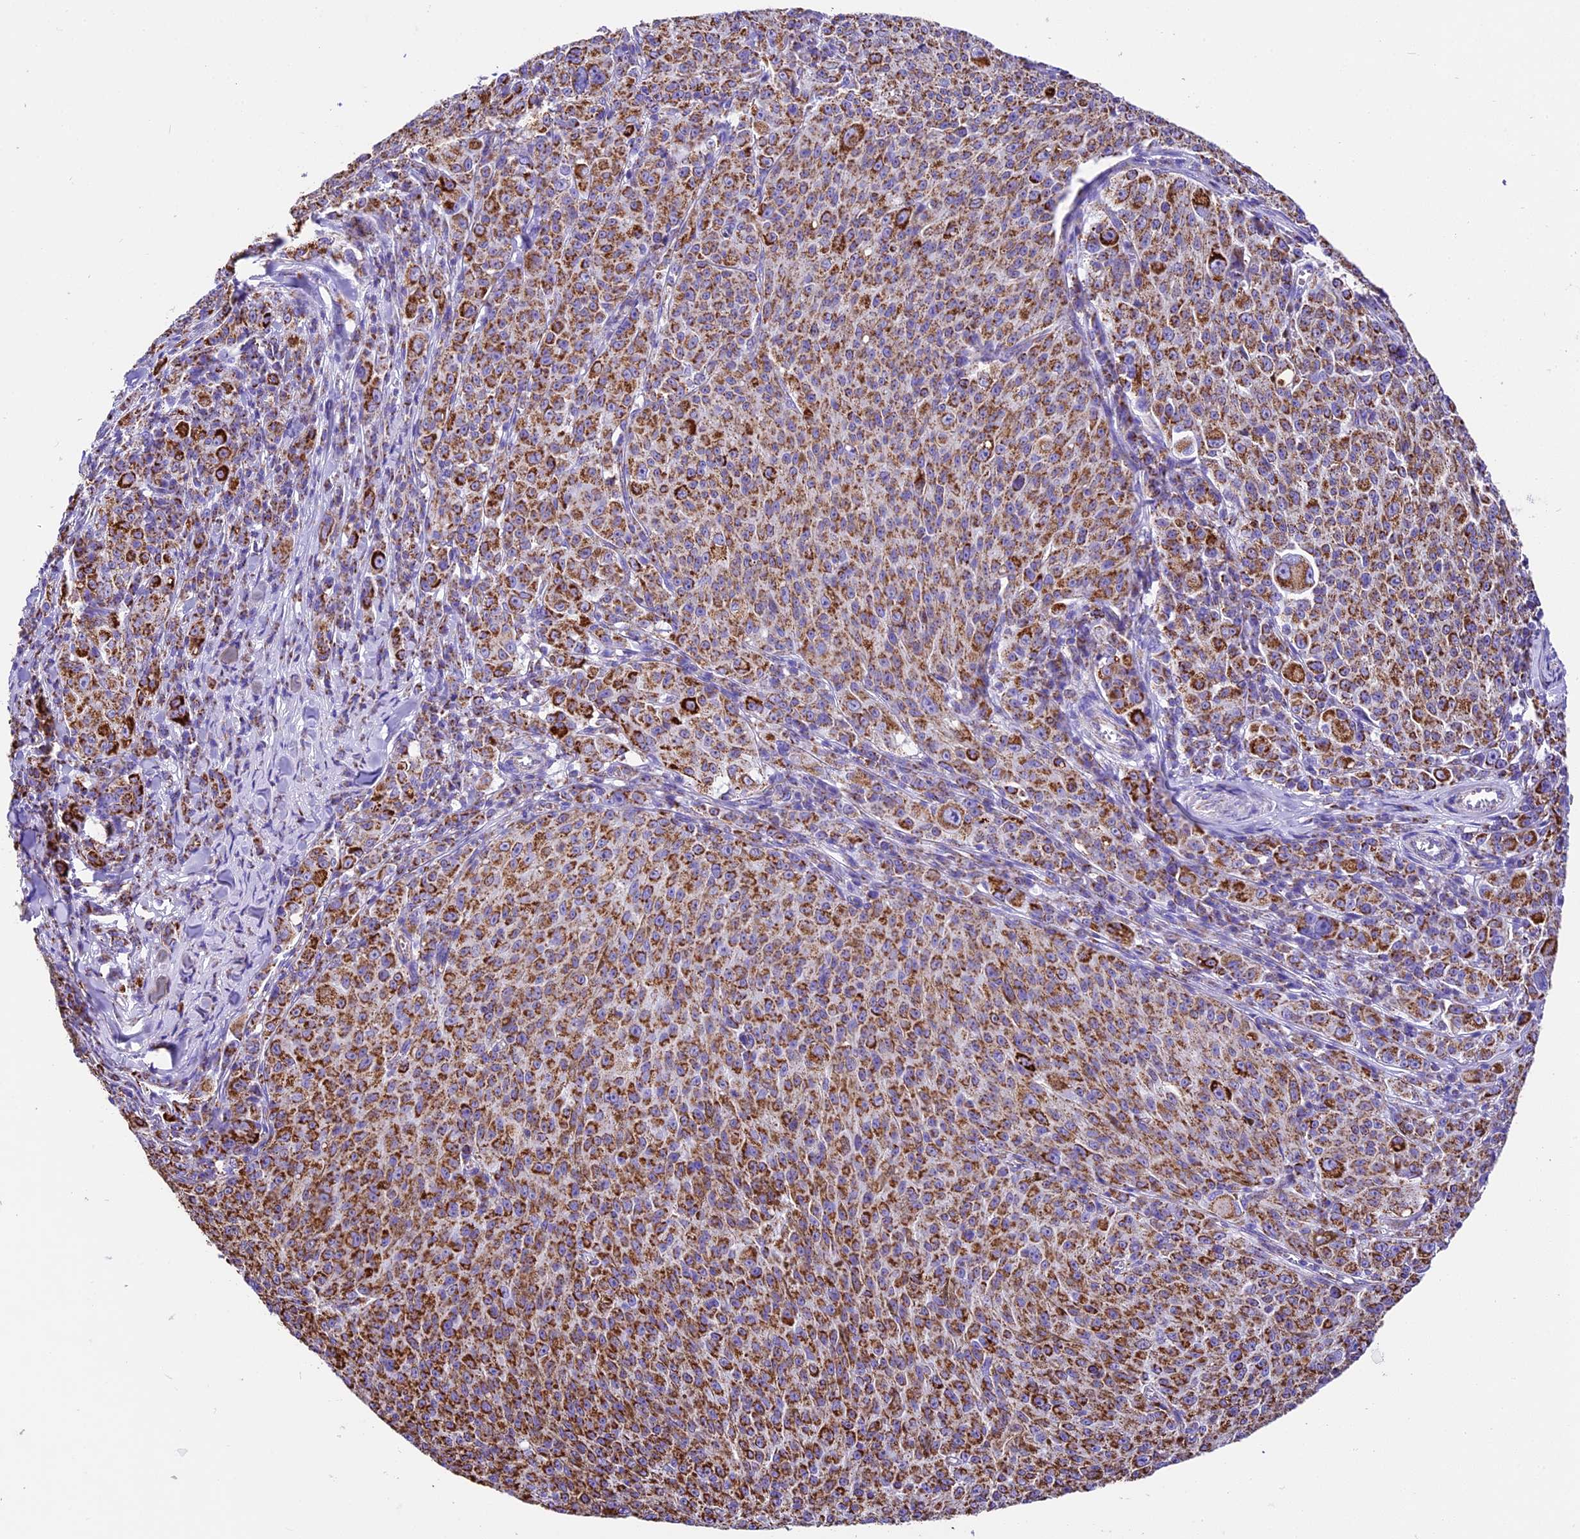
{"staining": {"intensity": "strong", "quantity": ">75%", "location": "cytoplasmic/membranous"}, "tissue": "melanoma", "cell_type": "Tumor cells", "image_type": "cancer", "snomed": [{"axis": "morphology", "description": "Malignant melanoma, NOS"}, {"axis": "topography", "description": "Skin"}], "caption": "Malignant melanoma stained with DAB (3,3'-diaminobenzidine) immunohistochemistry reveals high levels of strong cytoplasmic/membranous staining in about >75% of tumor cells. Immunohistochemistry stains the protein of interest in brown and the nuclei are stained blue.", "gene": "DCAF5", "patient": {"sex": "female", "age": 52}}